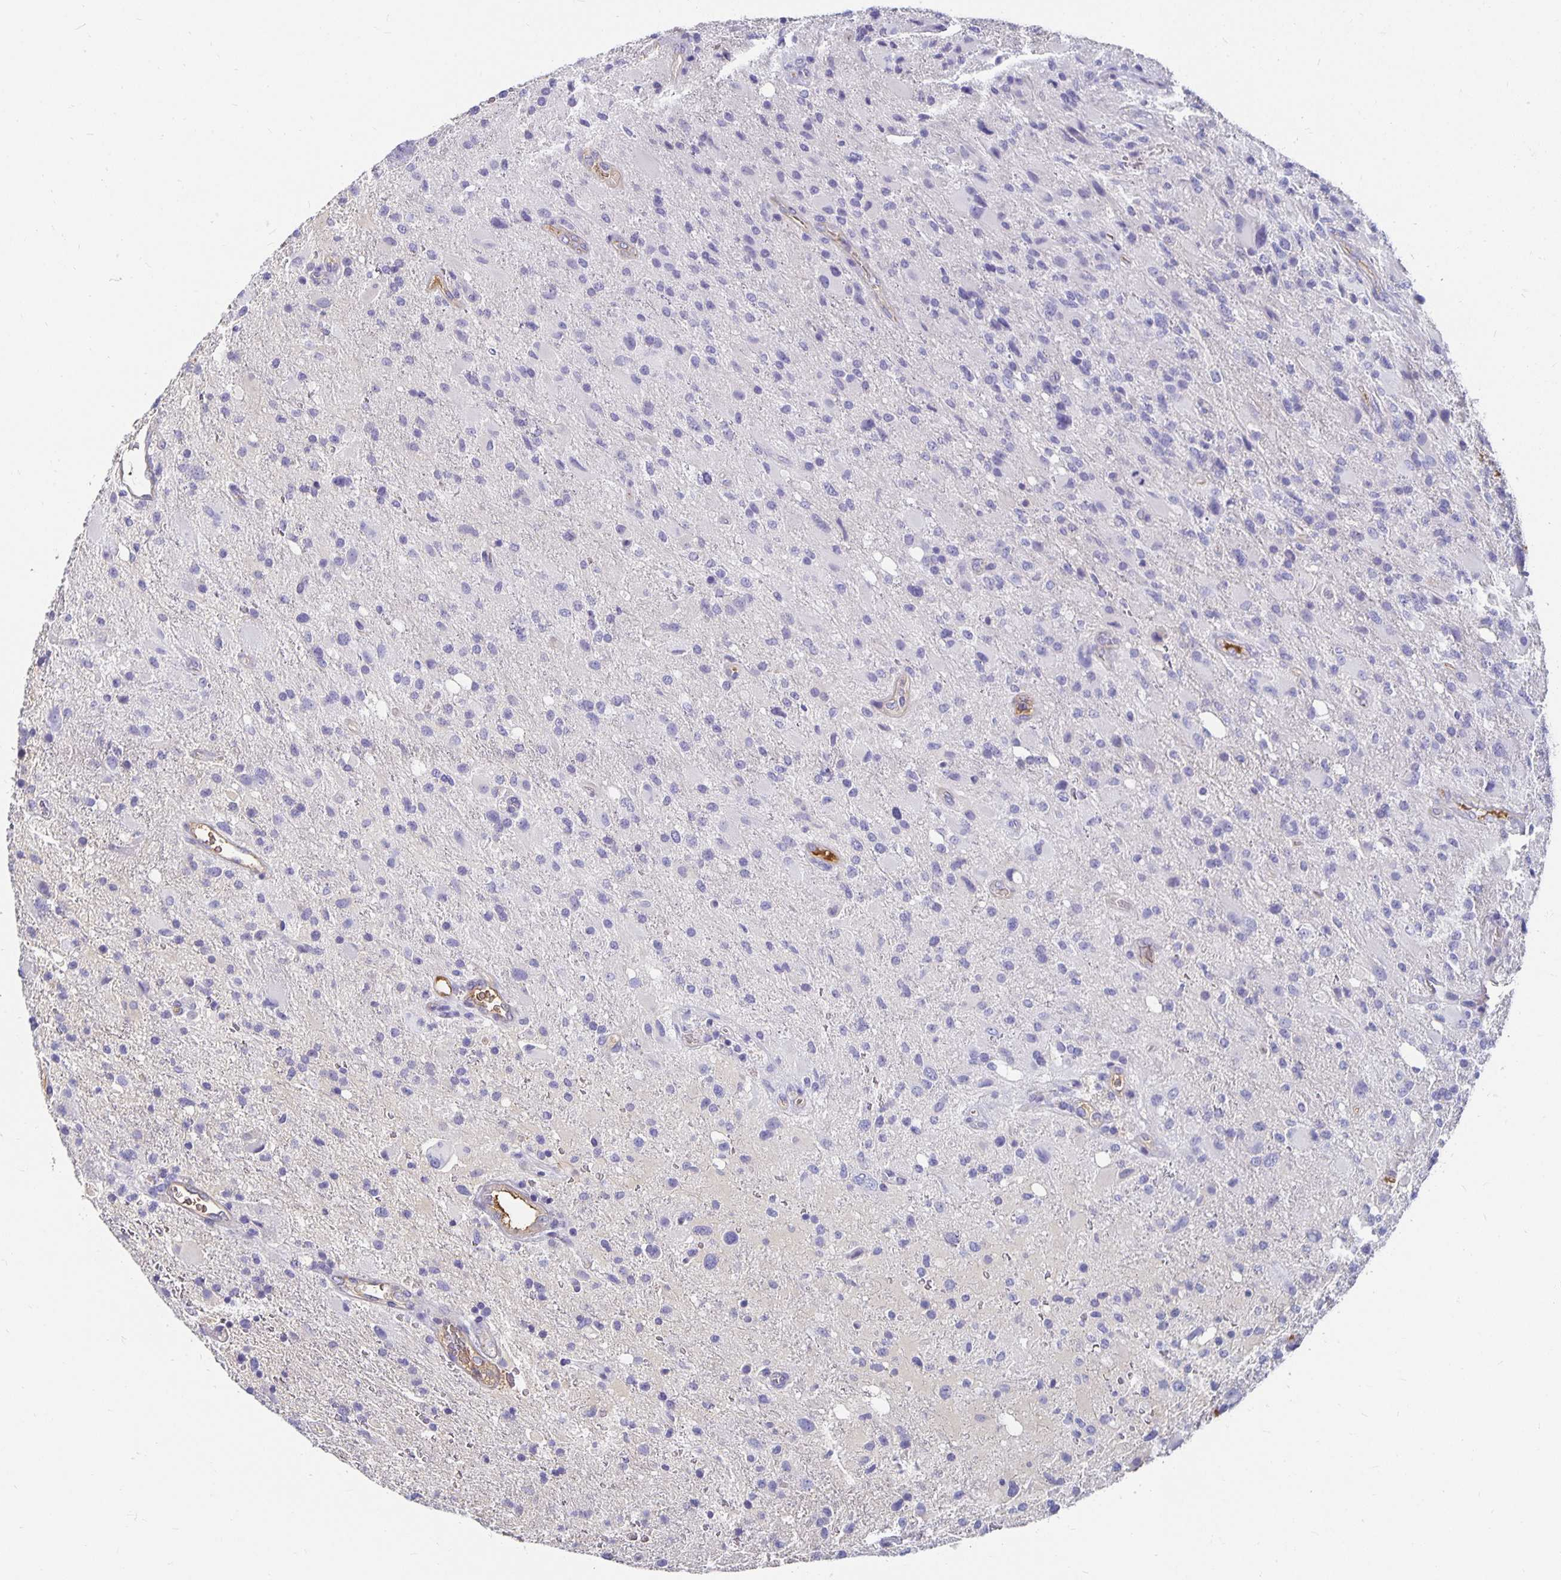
{"staining": {"intensity": "negative", "quantity": "none", "location": "none"}, "tissue": "glioma", "cell_type": "Tumor cells", "image_type": "cancer", "snomed": [{"axis": "morphology", "description": "Glioma, malignant, High grade"}, {"axis": "topography", "description": "Brain"}], "caption": "Immunohistochemical staining of human glioma displays no significant staining in tumor cells.", "gene": "APOB", "patient": {"sex": "male", "age": 53}}